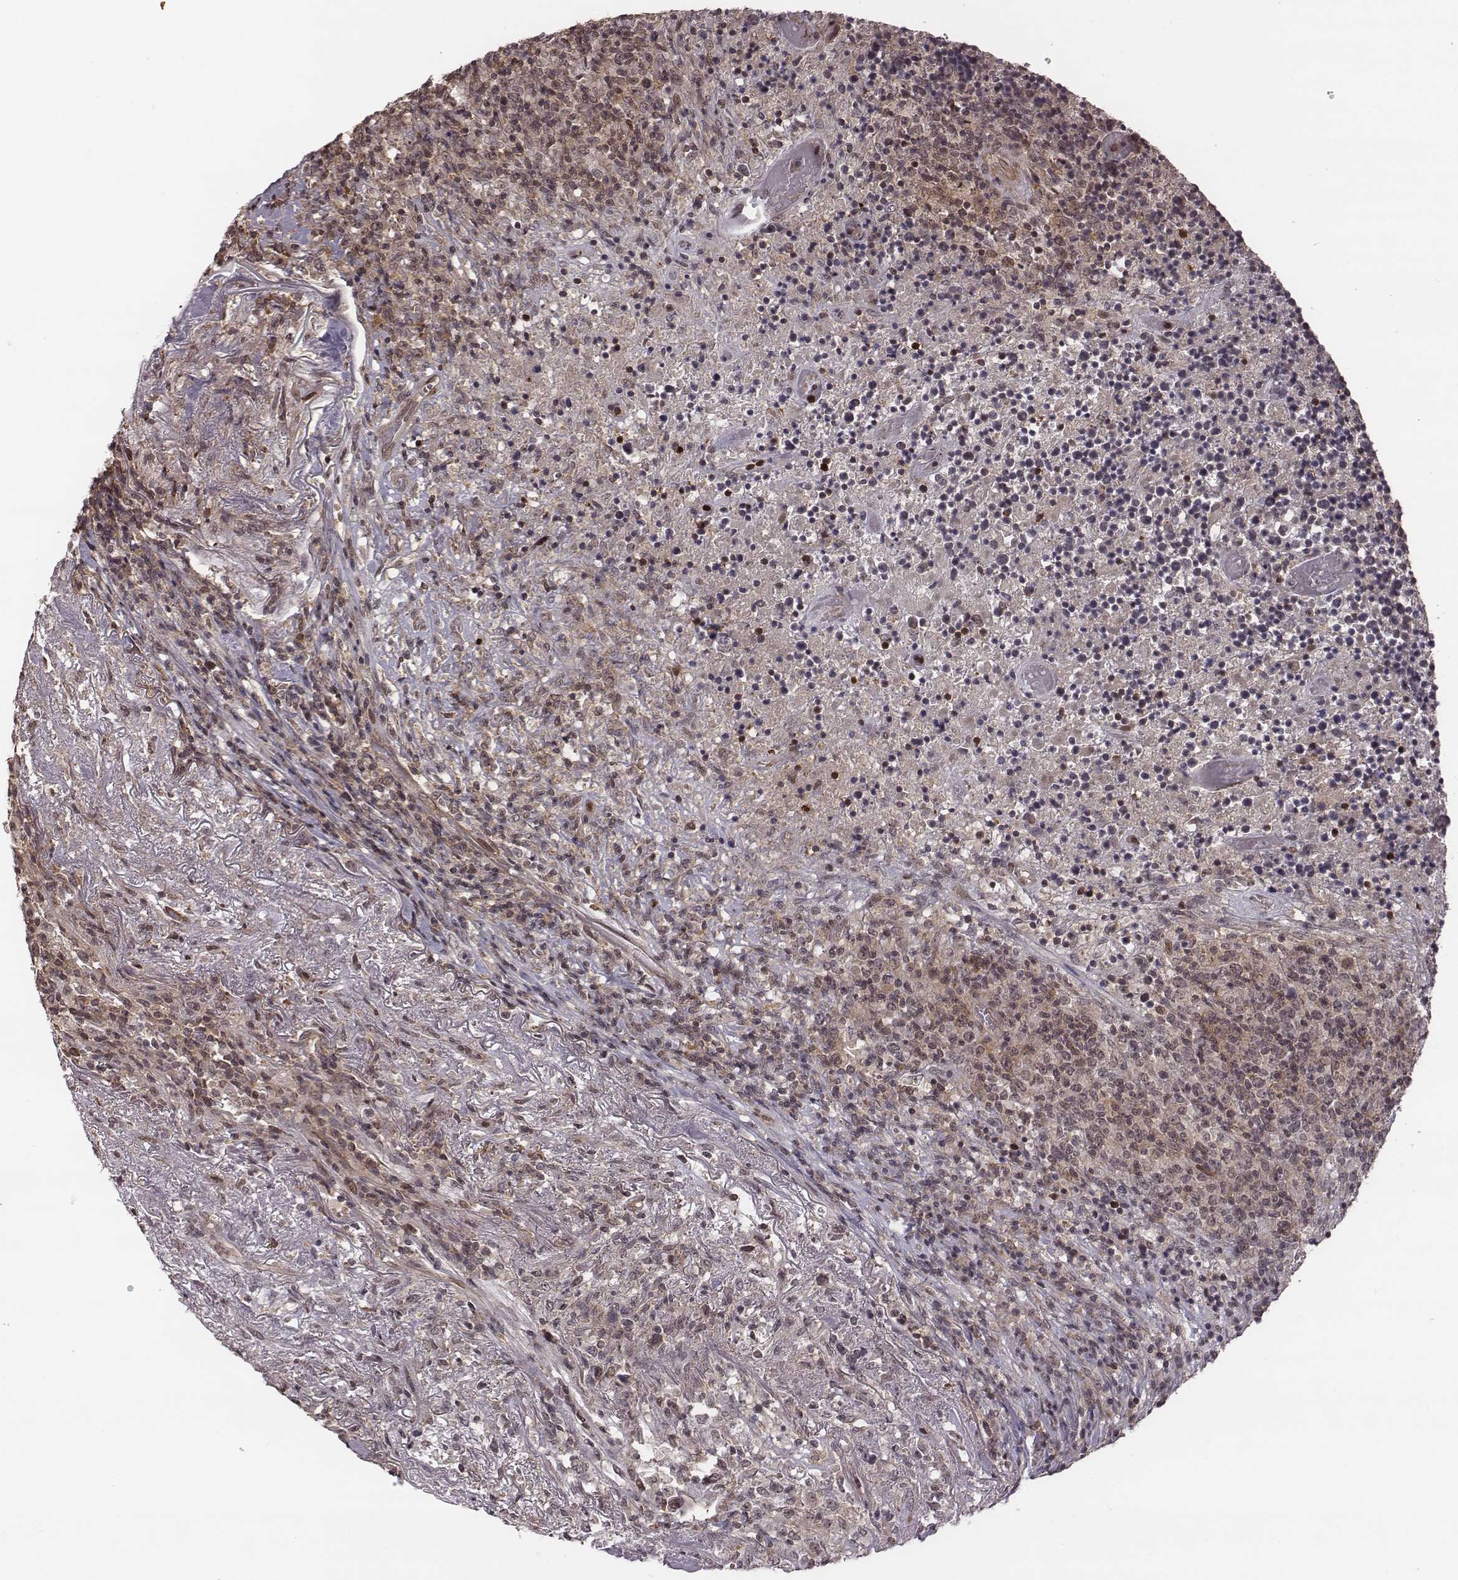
{"staining": {"intensity": "negative", "quantity": "none", "location": "none"}, "tissue": "lymphoma", "cell_type": "Tumor cells", "image_type": "cancer", "snomed": [{"axis": "morphology", "description": "Malignant lymphoma, non-Hodgkin's type, High grade"}, {"axis": "topography", "description": "Lung"}], "caption": "High-grade malignant lymphoma, non-Hodgkin's type stained for a protein using IHC shows no staining tumor cells.", "gene": "RPL3", "patient": {"sex": "male", "age": 79}}